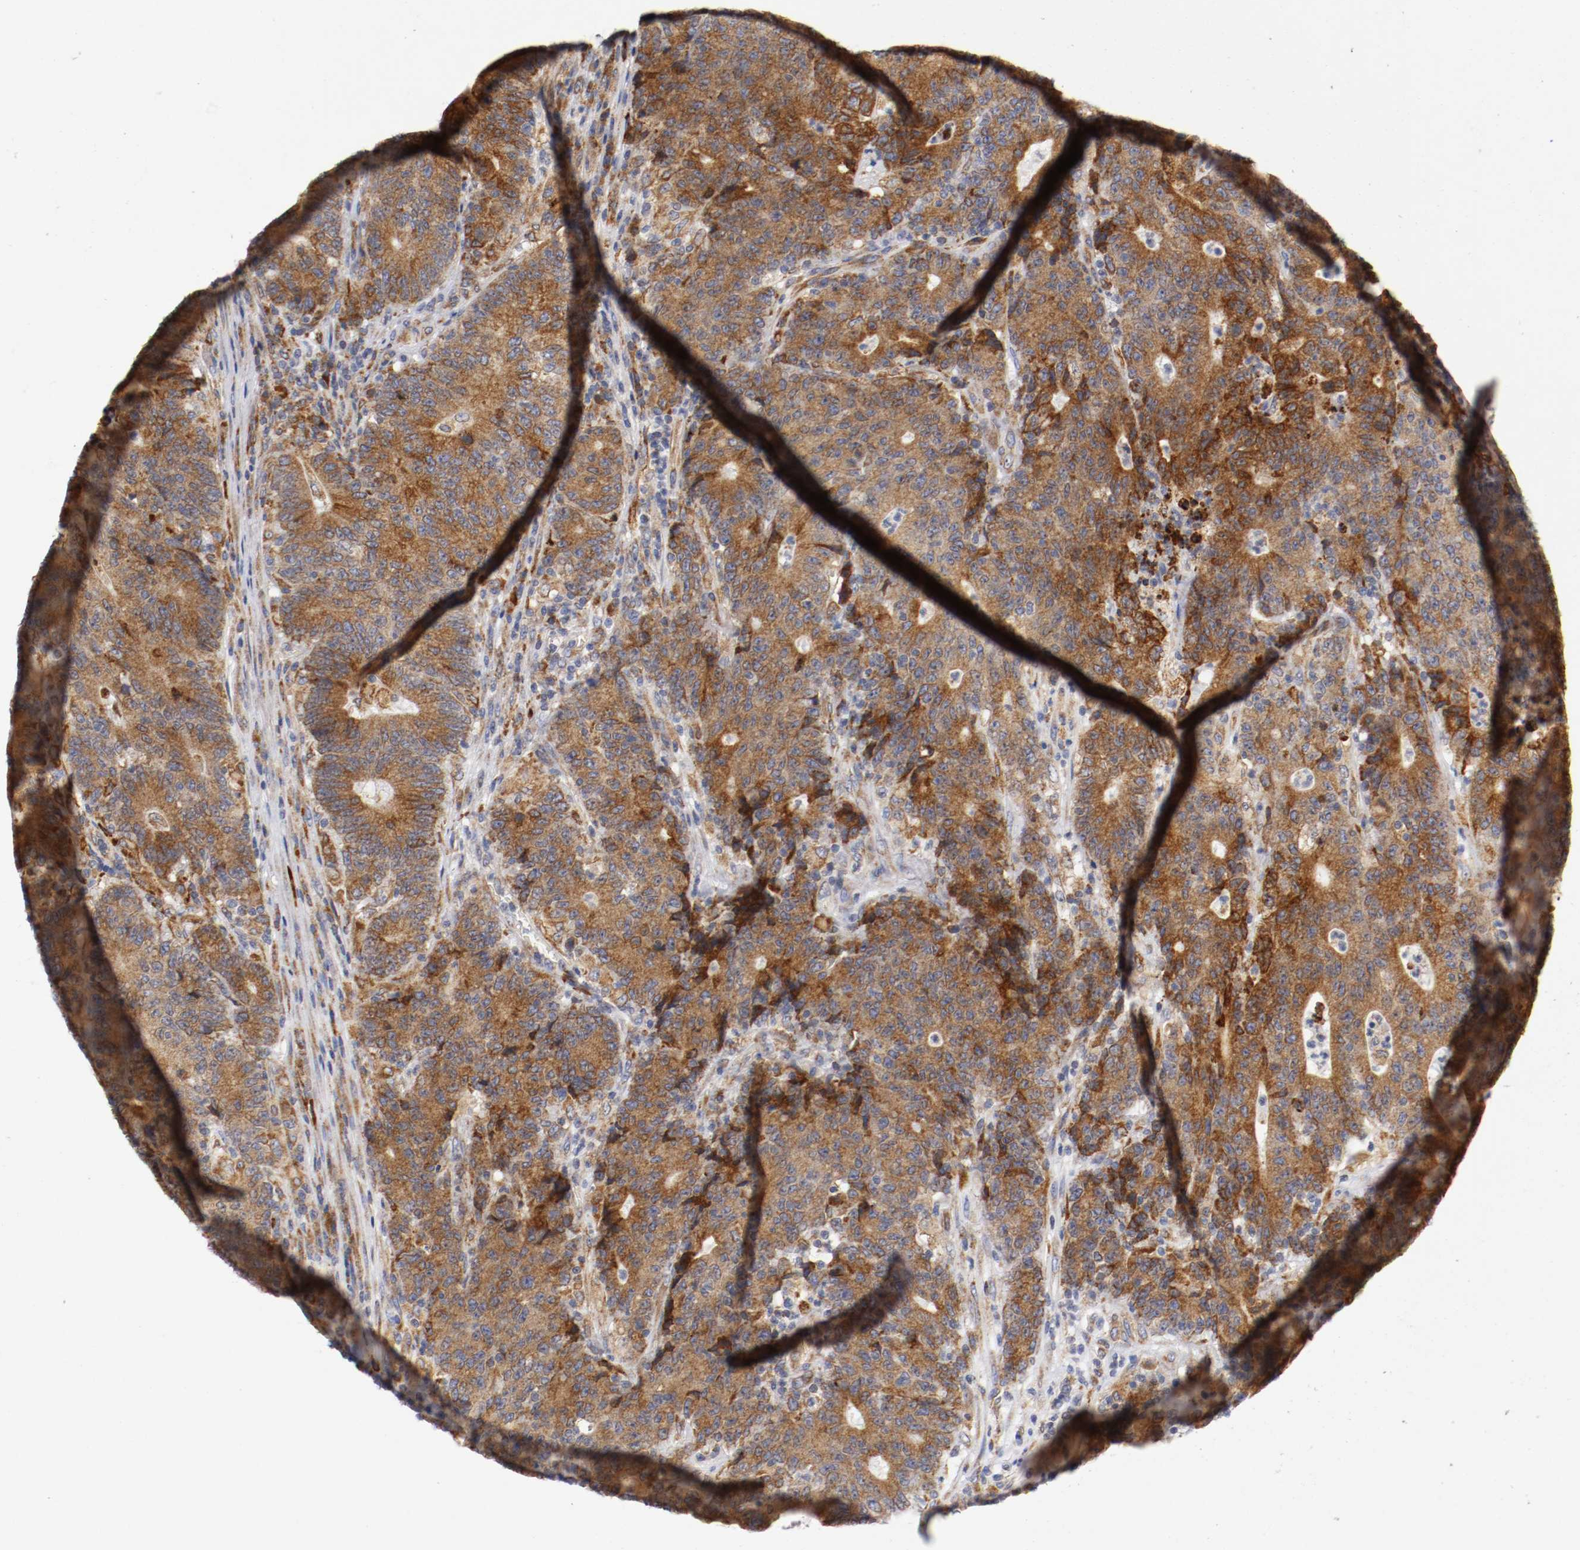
{"staining": {"intensity": "moderate", "quantity": ">75%", "location": "cytoplasmic/membranous"}, "tissue": "colorectal cancer", "cell_type": "Tumor cells", "image_type": "cancer", "snomed": [{"axis": "morphology", "description": "Normal tissue, NOS"}, {"axis": "morphology", "description": "Adenocarcinoma, NOS"}, {"axis": "topography", "description": "Colon"}], "caption": "A micrograph of human colorectal adenocarcinoma stained for a protein exhibits moderate cytoplasmic/membranous brown staining in tumor cells. (Brightfield microscopy of DAB IHC at high magnification).", "gene": "TRAF2", "patient": {"sex": "female", "age": 75}}